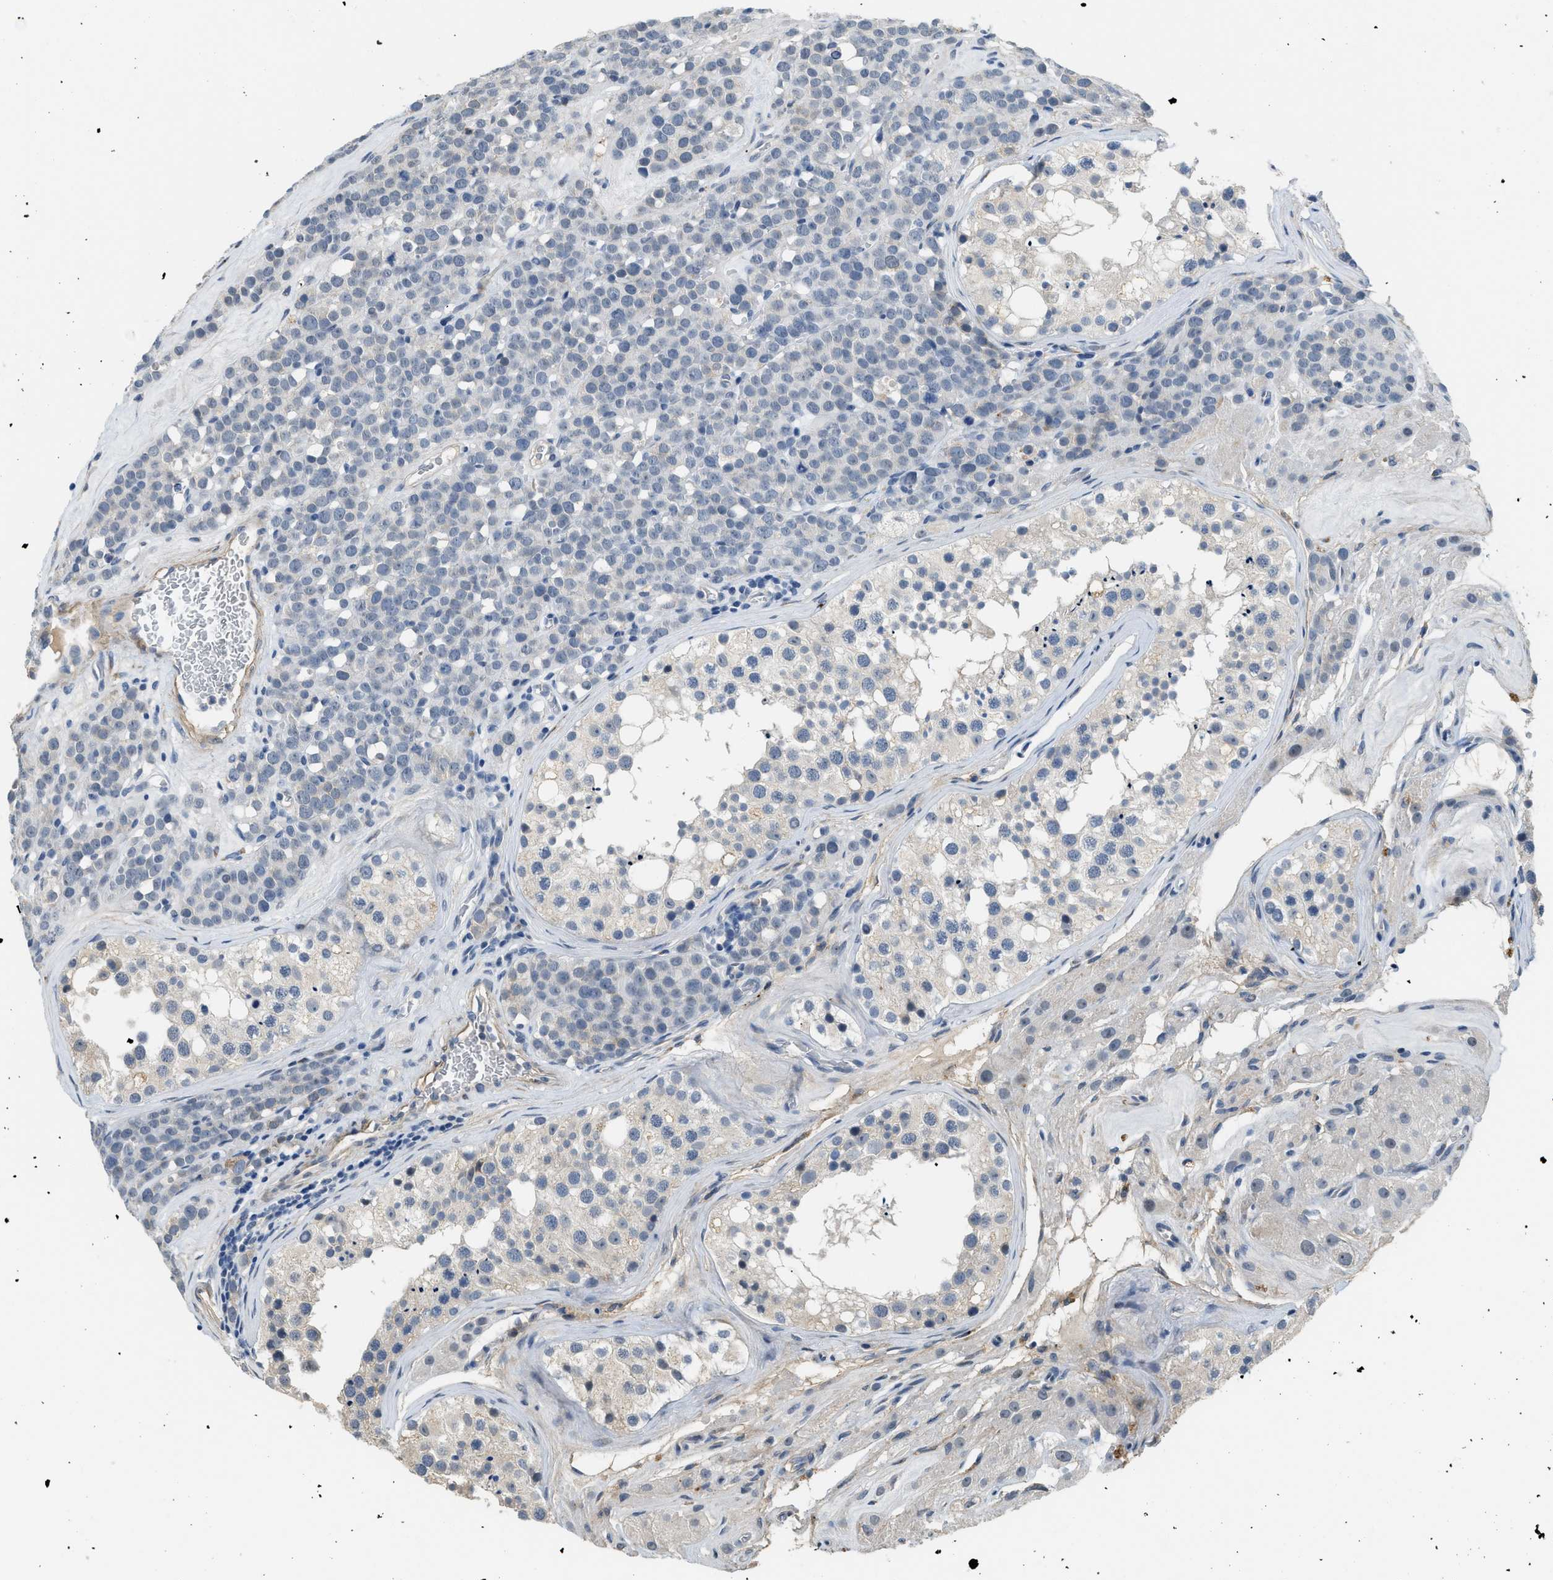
{"staining": {"intensity": "negative", "quantity": "none", "location": "none"}, "tissue": "testis cancer", "cell_type": "Tumor cells", "image_type": "cancer", "snomed": [{"axis": "morphology", "description": "Seminoma, NOS"}, {"axis": "topography", "description": "Testis"}], "caption": "Immunohistochemistry image of human testis cancer (seminoma) stained for a protein (brown), which shows no positivity in tumor cells.", "gene": "TMEM154", "patient": {"sex": "male", "age": 71}}